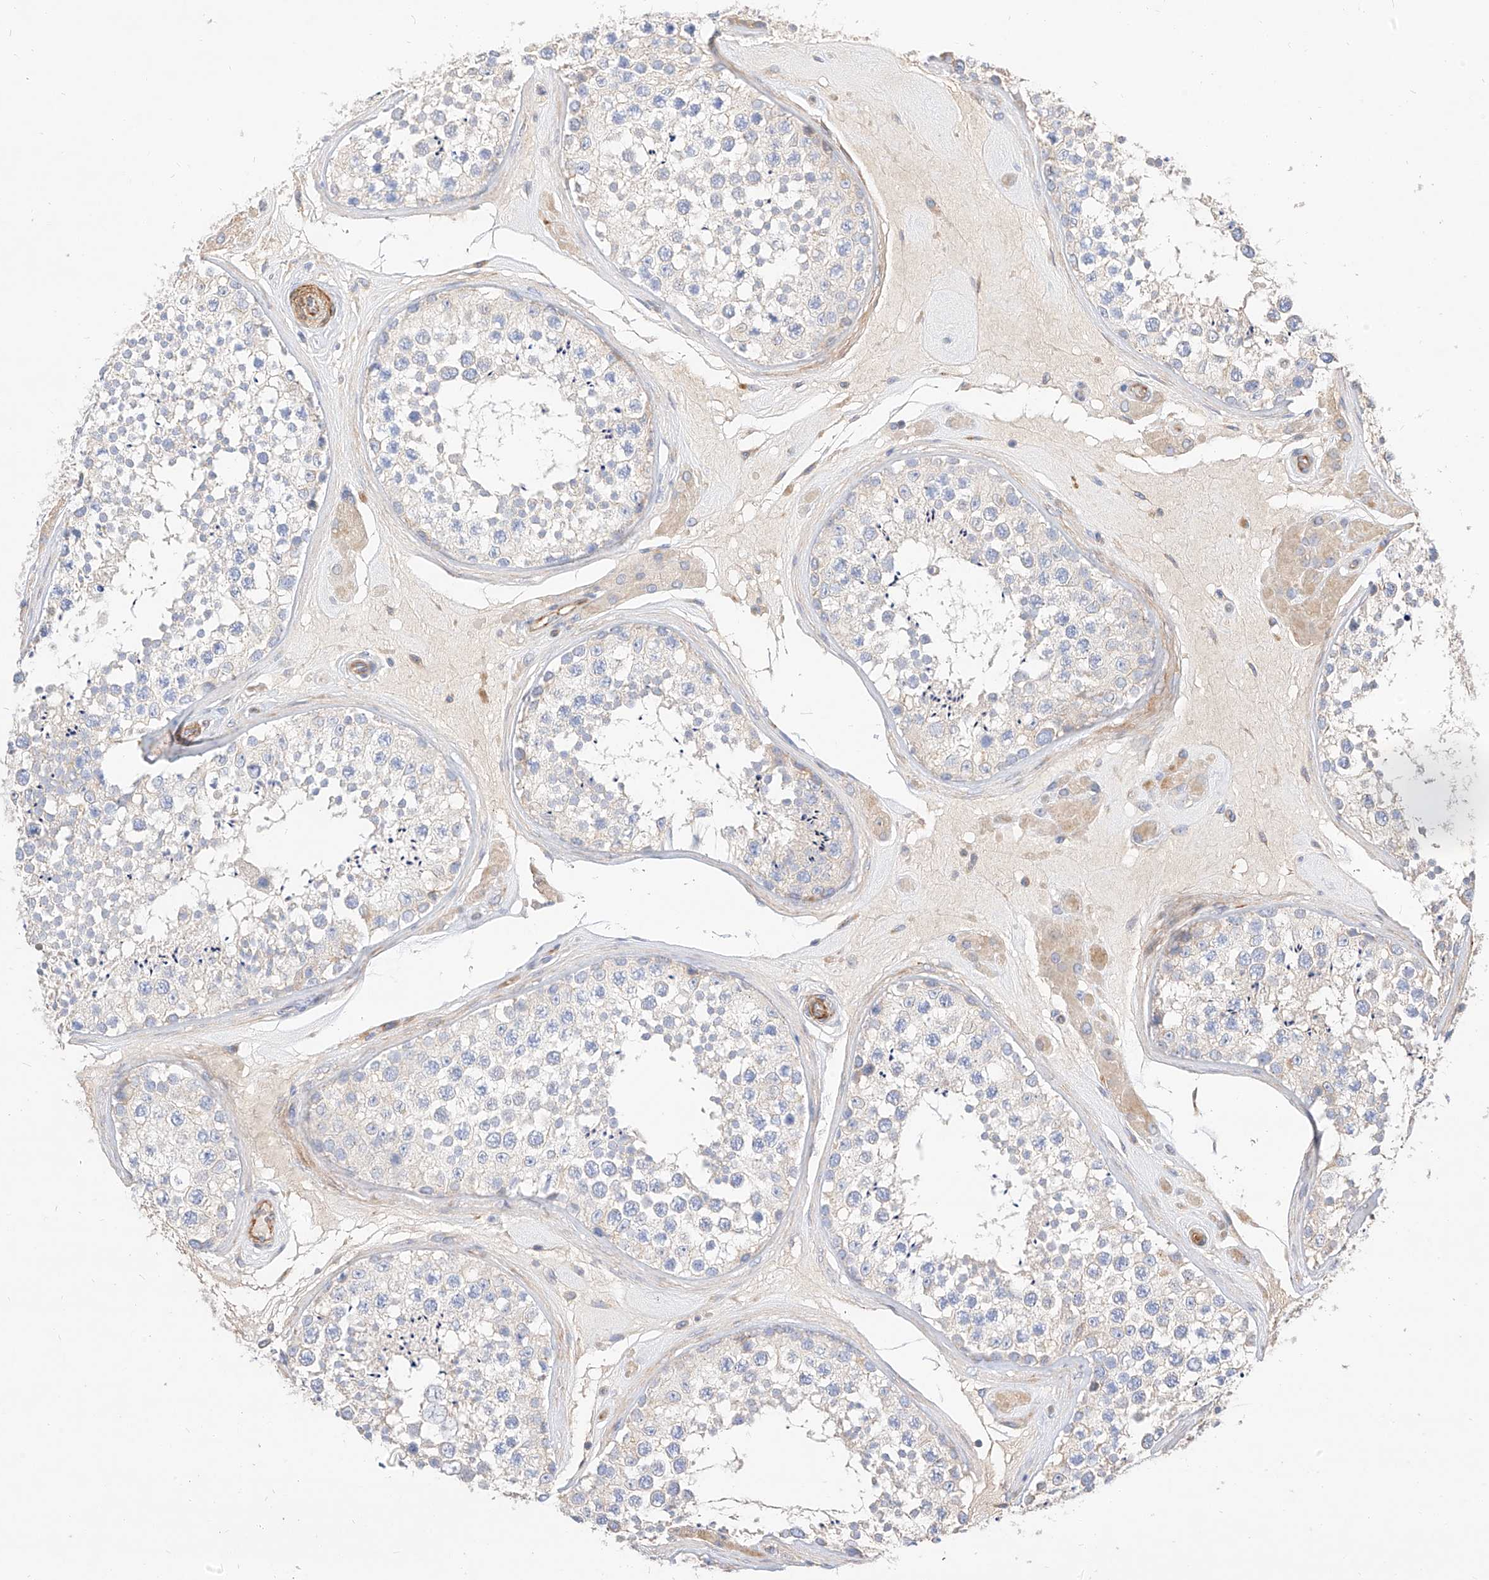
{"staining": {"intensity": "negative", "quantity": "none", "location": "none"}, "tissue": "testis", "cell_type": "Cells in seminiferous ducts", "image_type": "normal", "snomed": [{"axis": "morphology", "description": "Normal tissue, NOS"}, {"axis": "topography", "description": "Testis"}], "caption": "DAB immunohistochemical staining of unremarkable testis demonstrates no significant positivity in cells in seminiferous ducts. The staining is performed using DAB brown chromogen with nuclei counter-stained in using hematoxylin.", "gene": "KCNH5", "patient": {"sex": "male", "age": 46}}